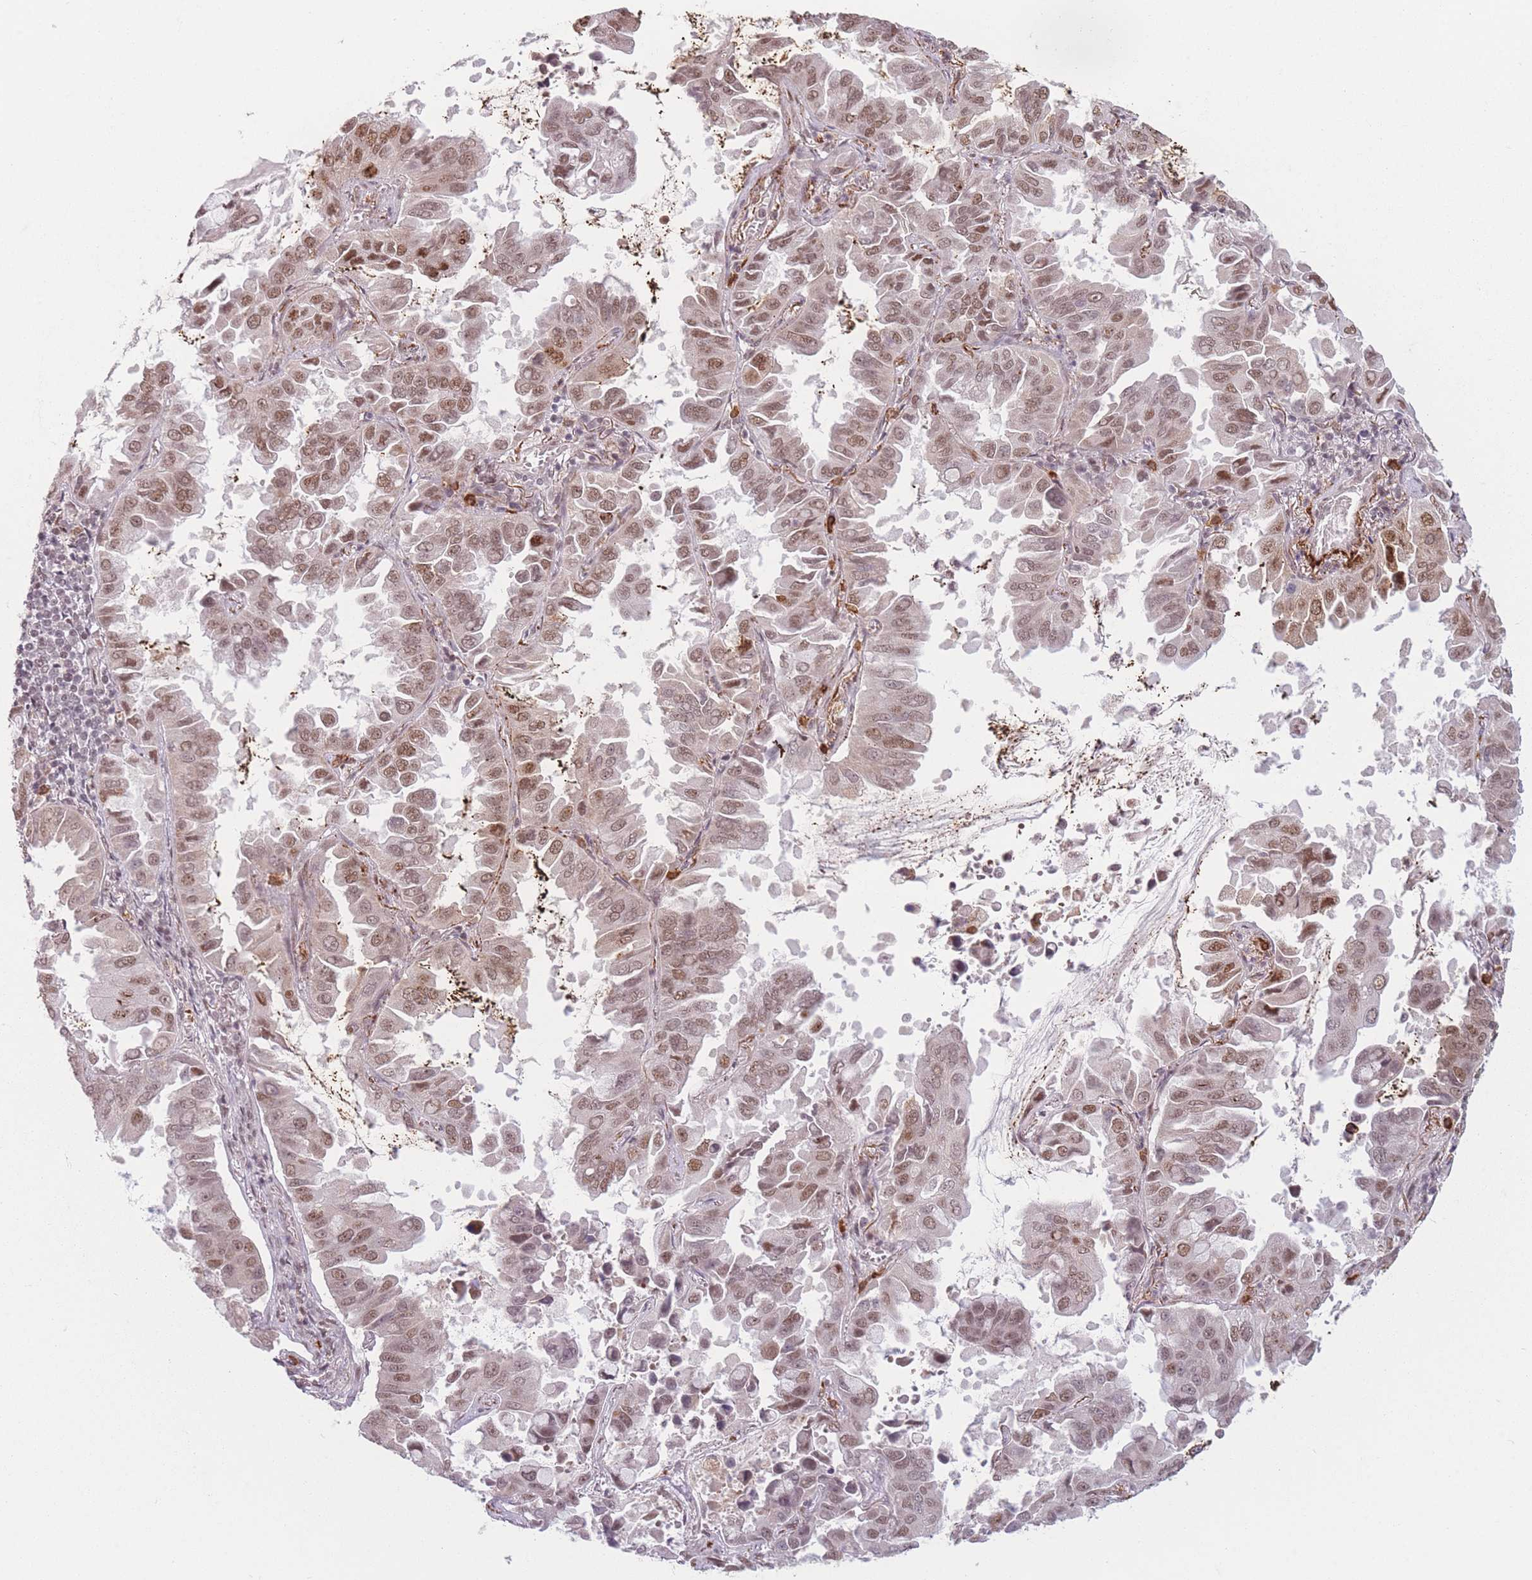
{"staining": {"intensity": "moderate", "quantity": "25%-75%", "location": "nuclear"}, "tissue": "lung cancer", "cell_type": "Tumor cells", "image_type": "cancer", "snomed": [{"axis": "morphology", "description": "Adenocarcinoma, NOS"}, {"axis": "topography", "description": "Lung"}], "caption": "Brown immunohistochemical staining in human adenocarcinoma (lung) shows moderate nuclear staining in about 25%-75% of tumor cells.", "gene": "SUPT6H", "patient": {"sex": "male", "age": 64}}